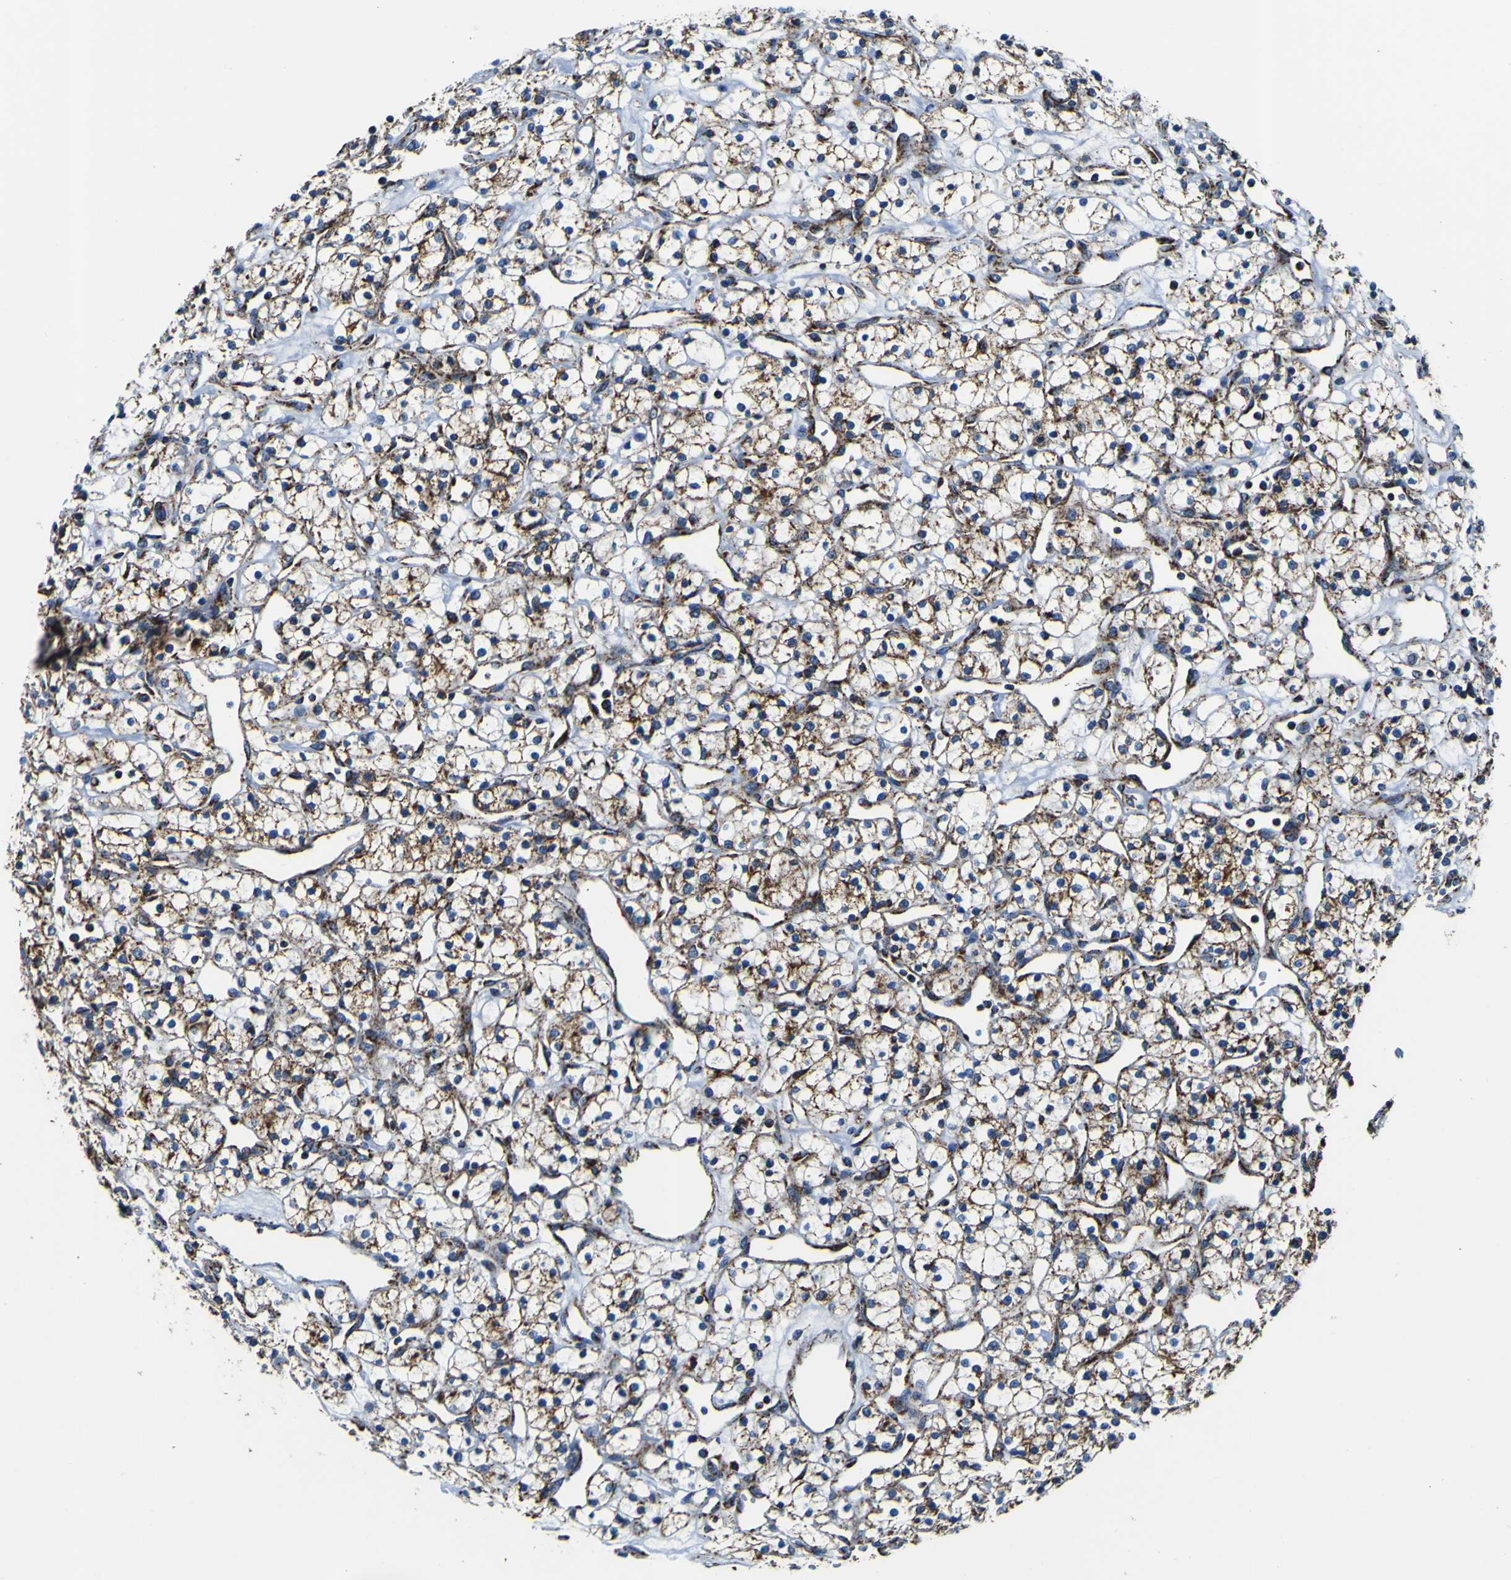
{"staining": {"intensity": "moderate", "quantity": "25%-75%", "location": "cytoplasmic/membranous"}, "tissue": "renal cancer", "cell_type": "Tumor cells", "image_type": "cancer", "snomed": [{"axis": "morphology", "description": "Adenocarcinoma, NOS"}, {"axis": "topography", "description": "Kidney"}], "caption": "Human renal cancer (adenocarcinoma) stained with a protein marker displays moderate staining in tumor cells.", "gene": "PTRH2", "patient": {"sex": "female", "age": 60}}